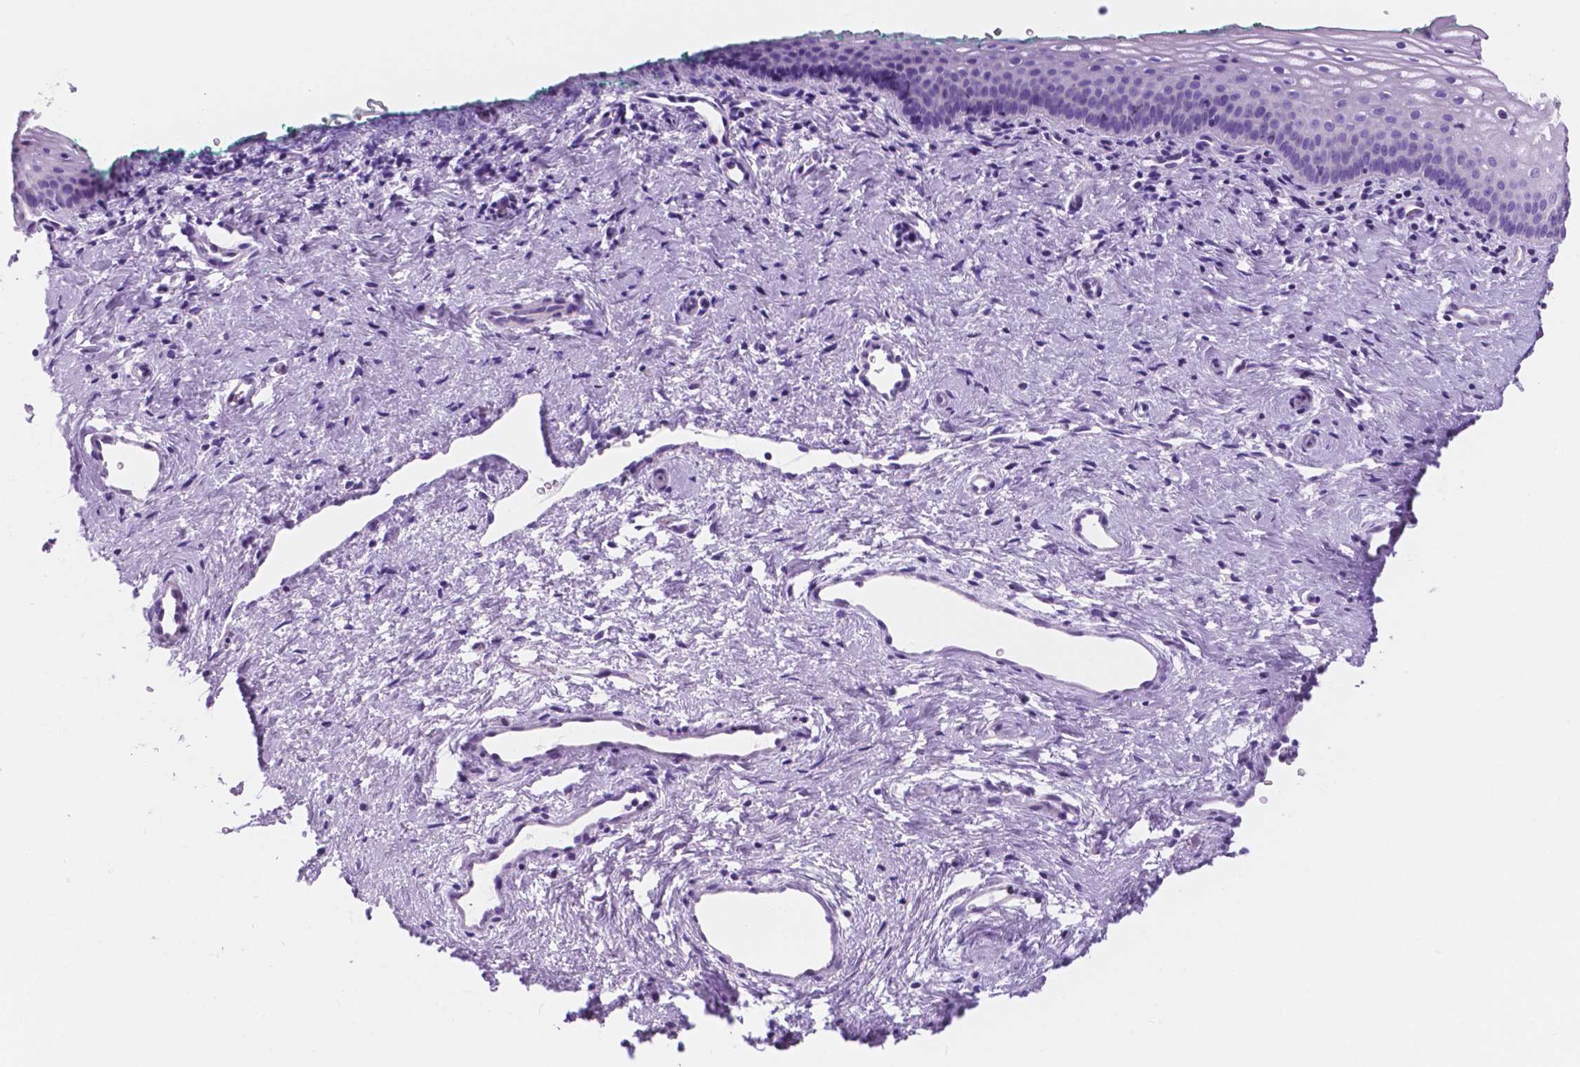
{"staining": {"intensity": "negative", "quantity": "none", "location": "none"}, "tissue": "vagina", "cell_type": "Squamous epithelial cells", "image_type": "normal", "snomed": [{"axis": "morphology", "description": "Normal tissue, NOS"}, {"axis": "topography", "description": "Vagina"}], "caption": "Normal vagina was stained to show a protein in brown. There is no significant positivity in squamous epithelial cells. (DAB (3,3'-diaminobenzidine) immunohistochemistry (IHC) visualized using brightfield microscopy, high magnification).", "gene": "IGFN1", "patient": {"sex": "female", "age": 44}}